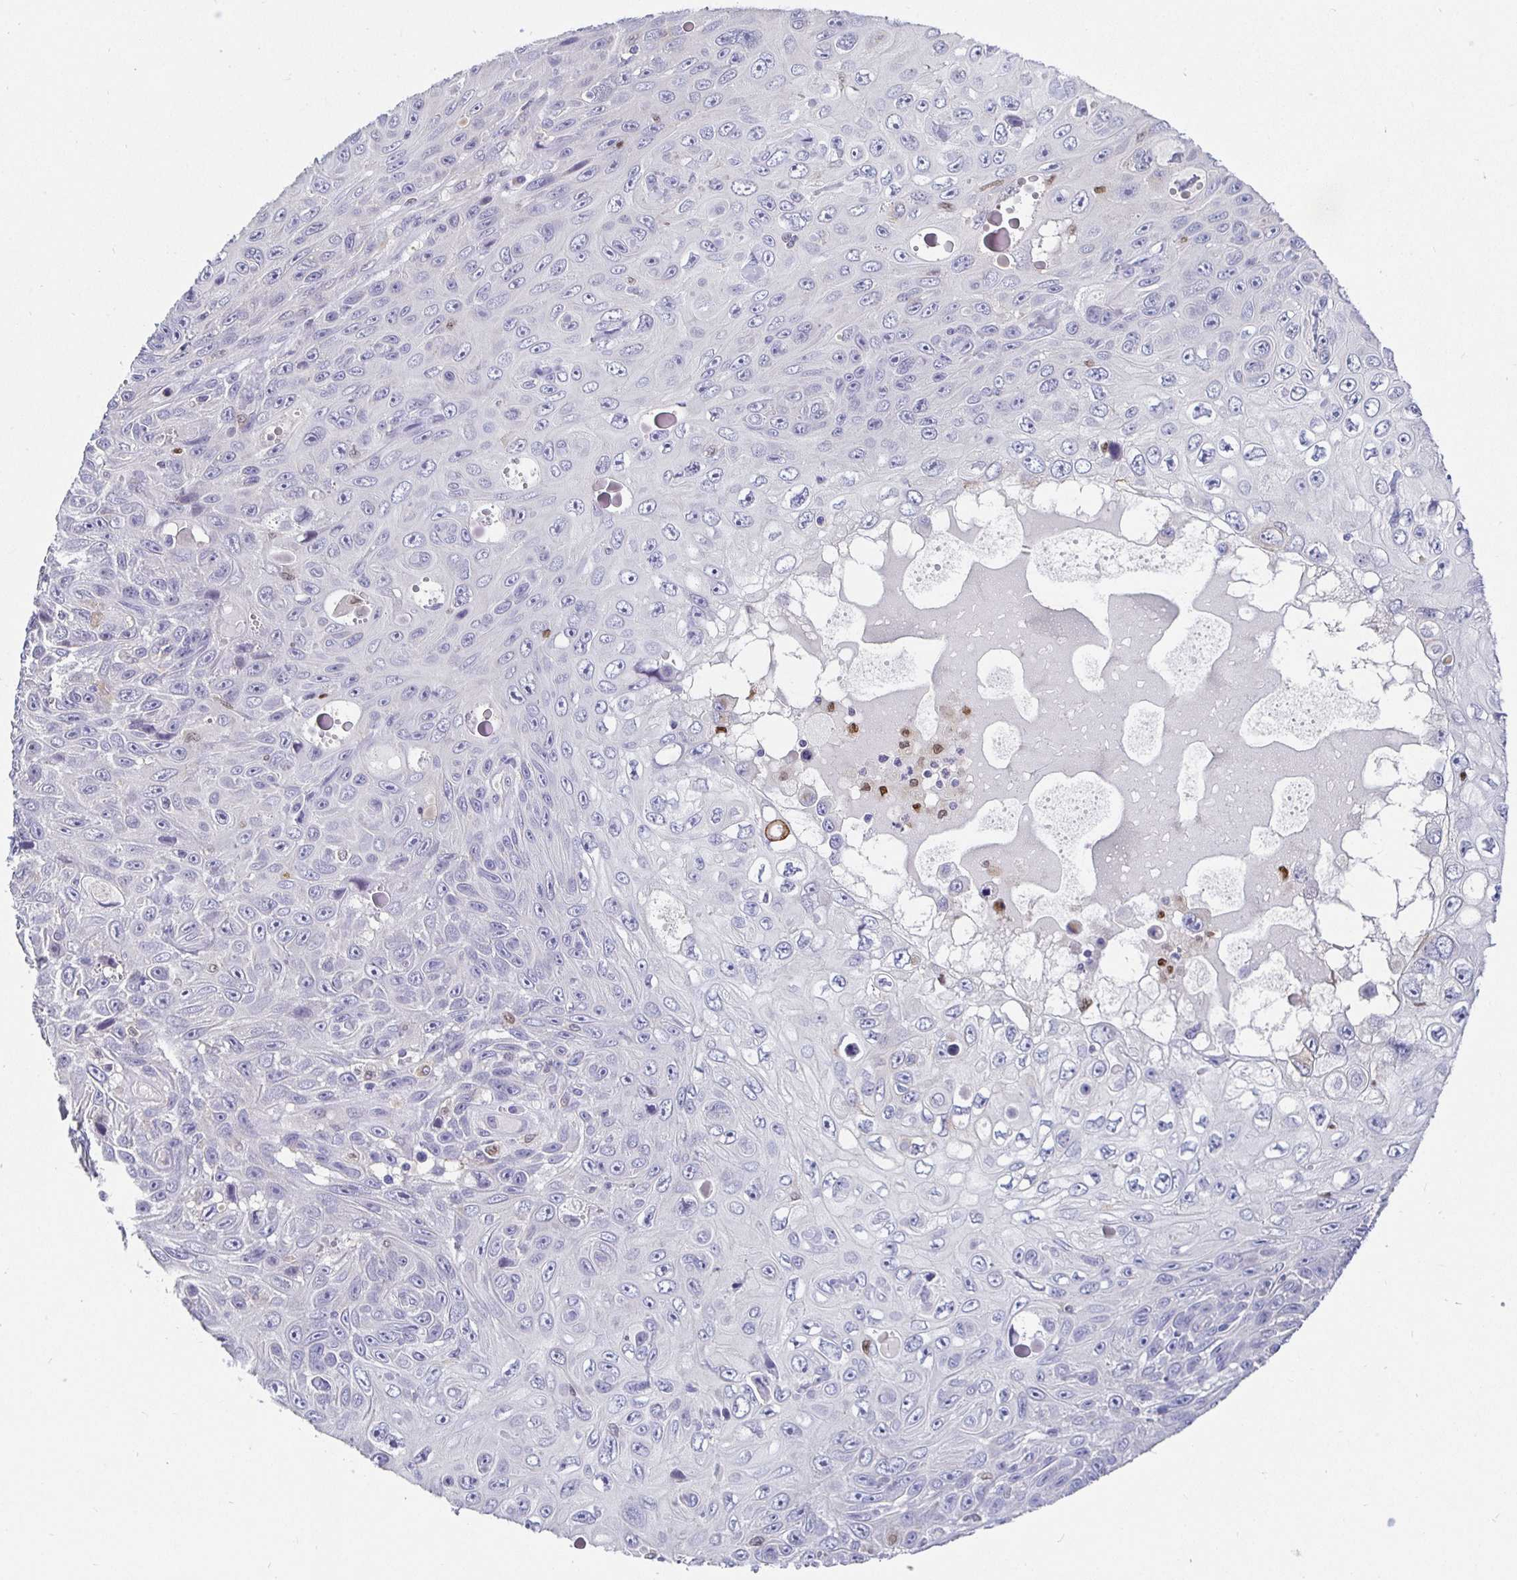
{"staining": {"intensity": "negative", "quantity": "none", "location": "none"}, "tissue": "skin cancer", "cell_type": "Tumor cells", "image_type": "cancer", "snomed": [{"axis": "morphology", "description": "Squamous cell carcinoma, NOS"}, {"axis": "topography", "description": "Skin"}], "caption": "A high-resolution histopathology image shows immunohistochemistry (IHC) staining of skin cancer, which displays no significant staining in tumor cells.", "gene": "SATB1", "patient": {"sex": "male", "age": 82}}